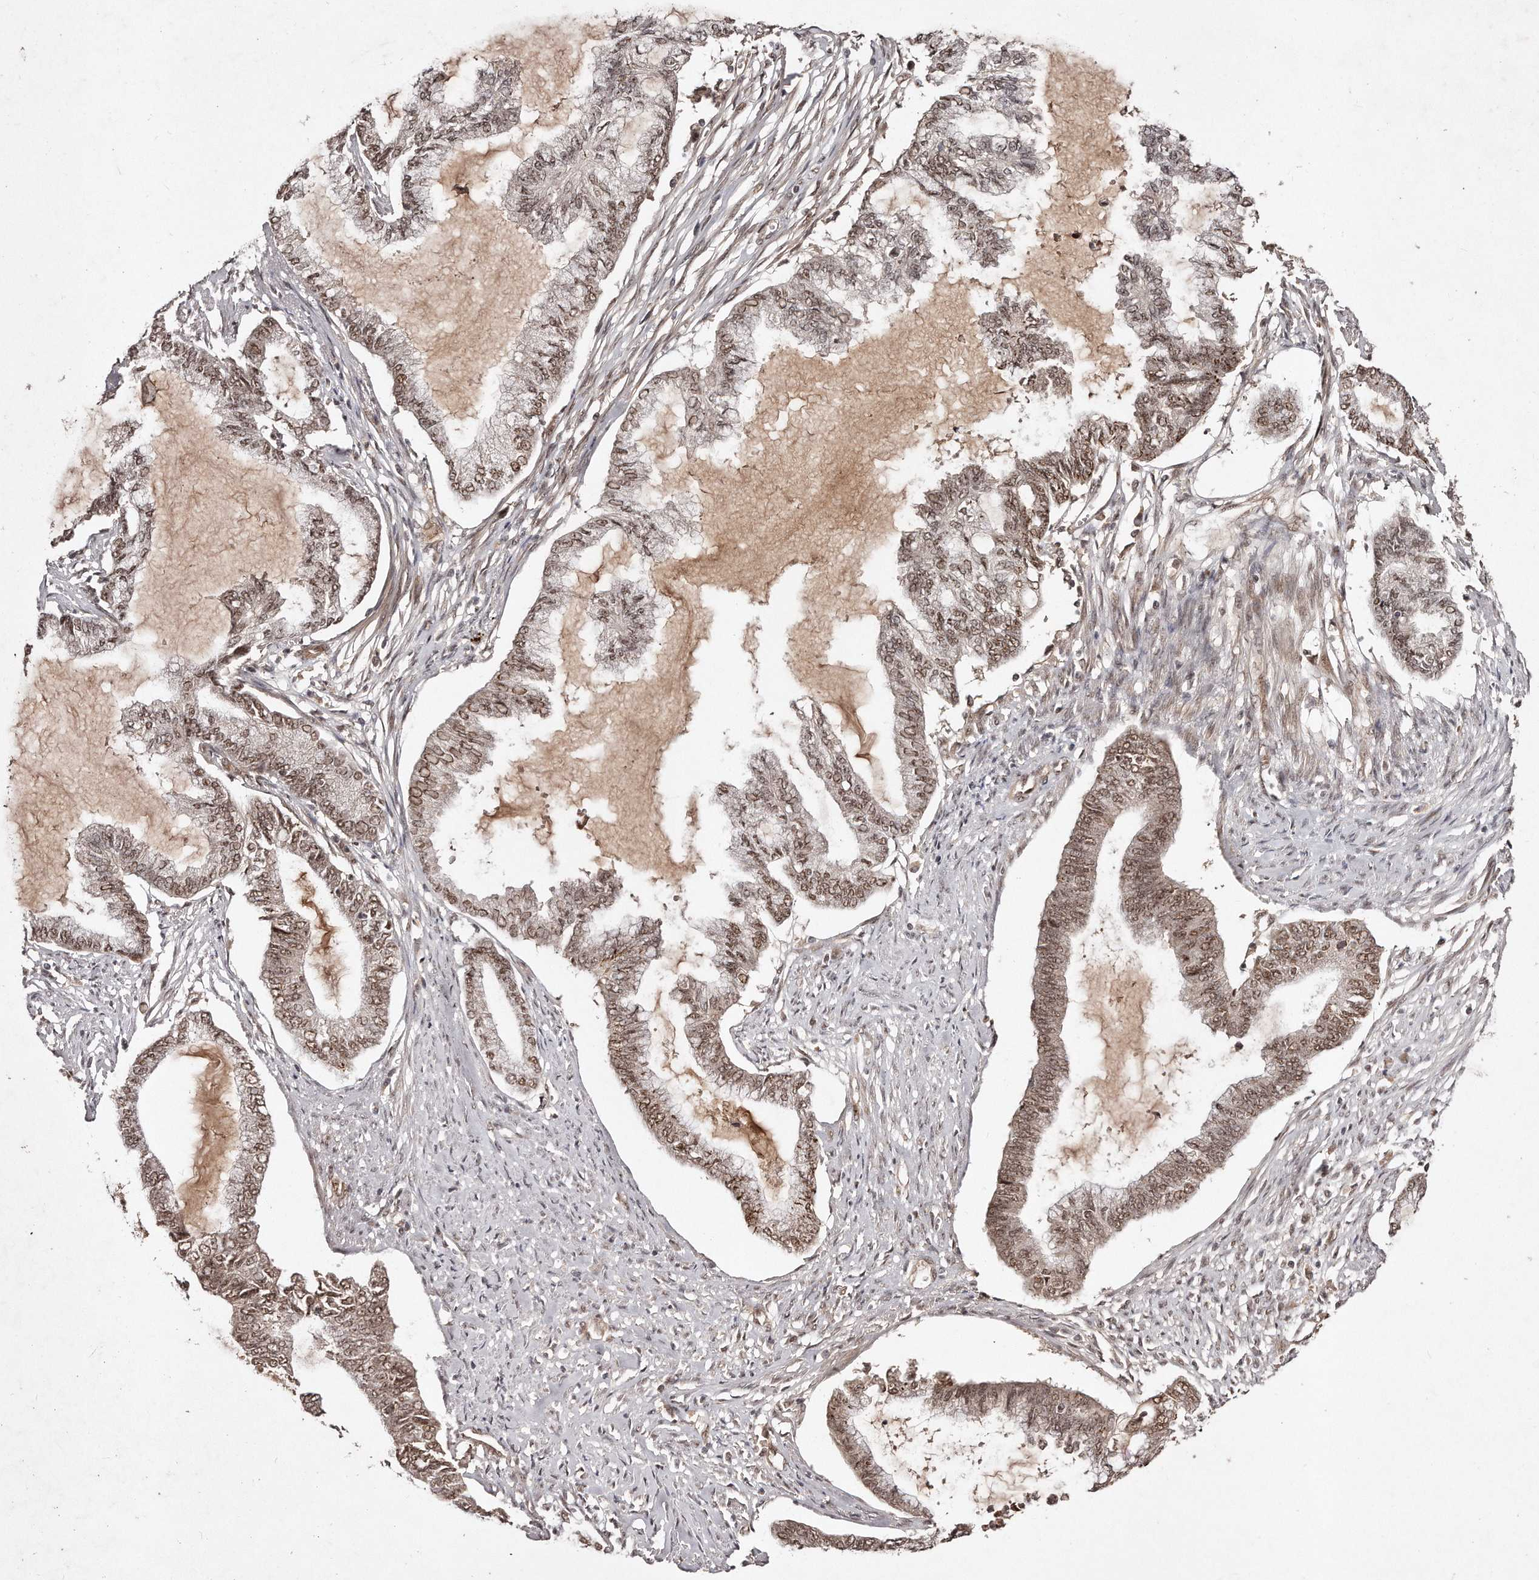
{"staining": {"intensity": "moderate", "quantity": ">75%", "location": "cytoplasmic/membranous,nuclear"}, "tissue": "endometrial cancer", "cell_type": "Tumor cells", "image_type": "cancer", "snomed": [{"axis": "morphology", "description": "Adenocarcinoma, NOS"}, {"axis": "topography", "description": "Endometrium"}], "caption": "The immunohistochemical stain labels moderate cytoplasmic/membranous and nuclear expression in tumor cells of adenocarcinoma (endometrial) tissue.", "gene": "SOX4", "patient": {"sex": "female", "age": 86}}